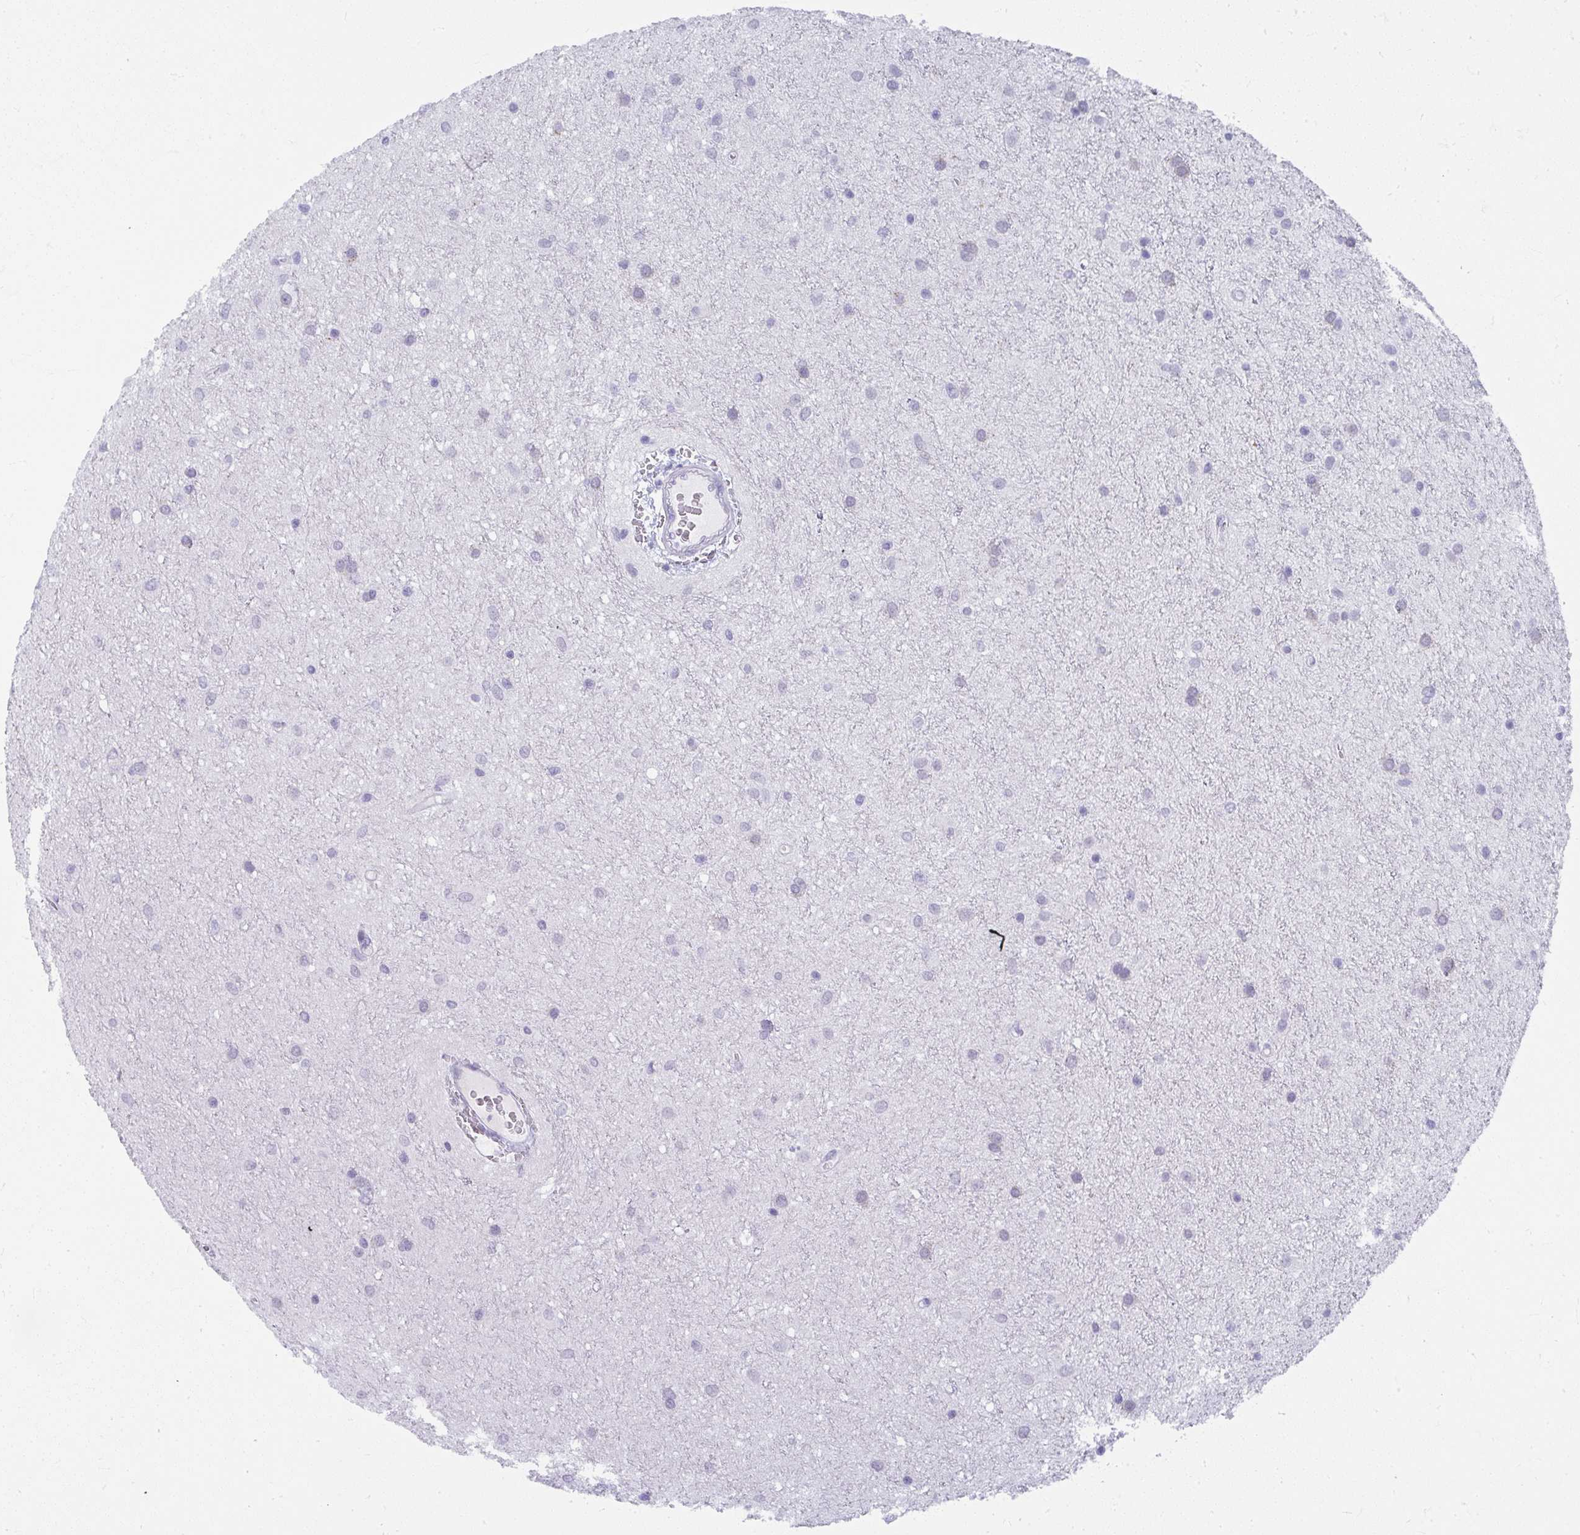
{"staining": {"intensity": "negative", "quantity": "none", "location": "none"}, "tissue": "glioma", "cell_type": "Tumor cells", "image_type": "cancer", "snomed": [{"axis": "morphology", "description": "Glioma, malignant, Low grade"}, {"axis": "topography", "description": "Cerebellum"}], "caption": "IHC image of neoplastic tissue: glioma stained with DAB displays no significant protein staining in tumor cells.", "gene": "UGT3A2", "patient": {"sex": "female", "age": 5}}